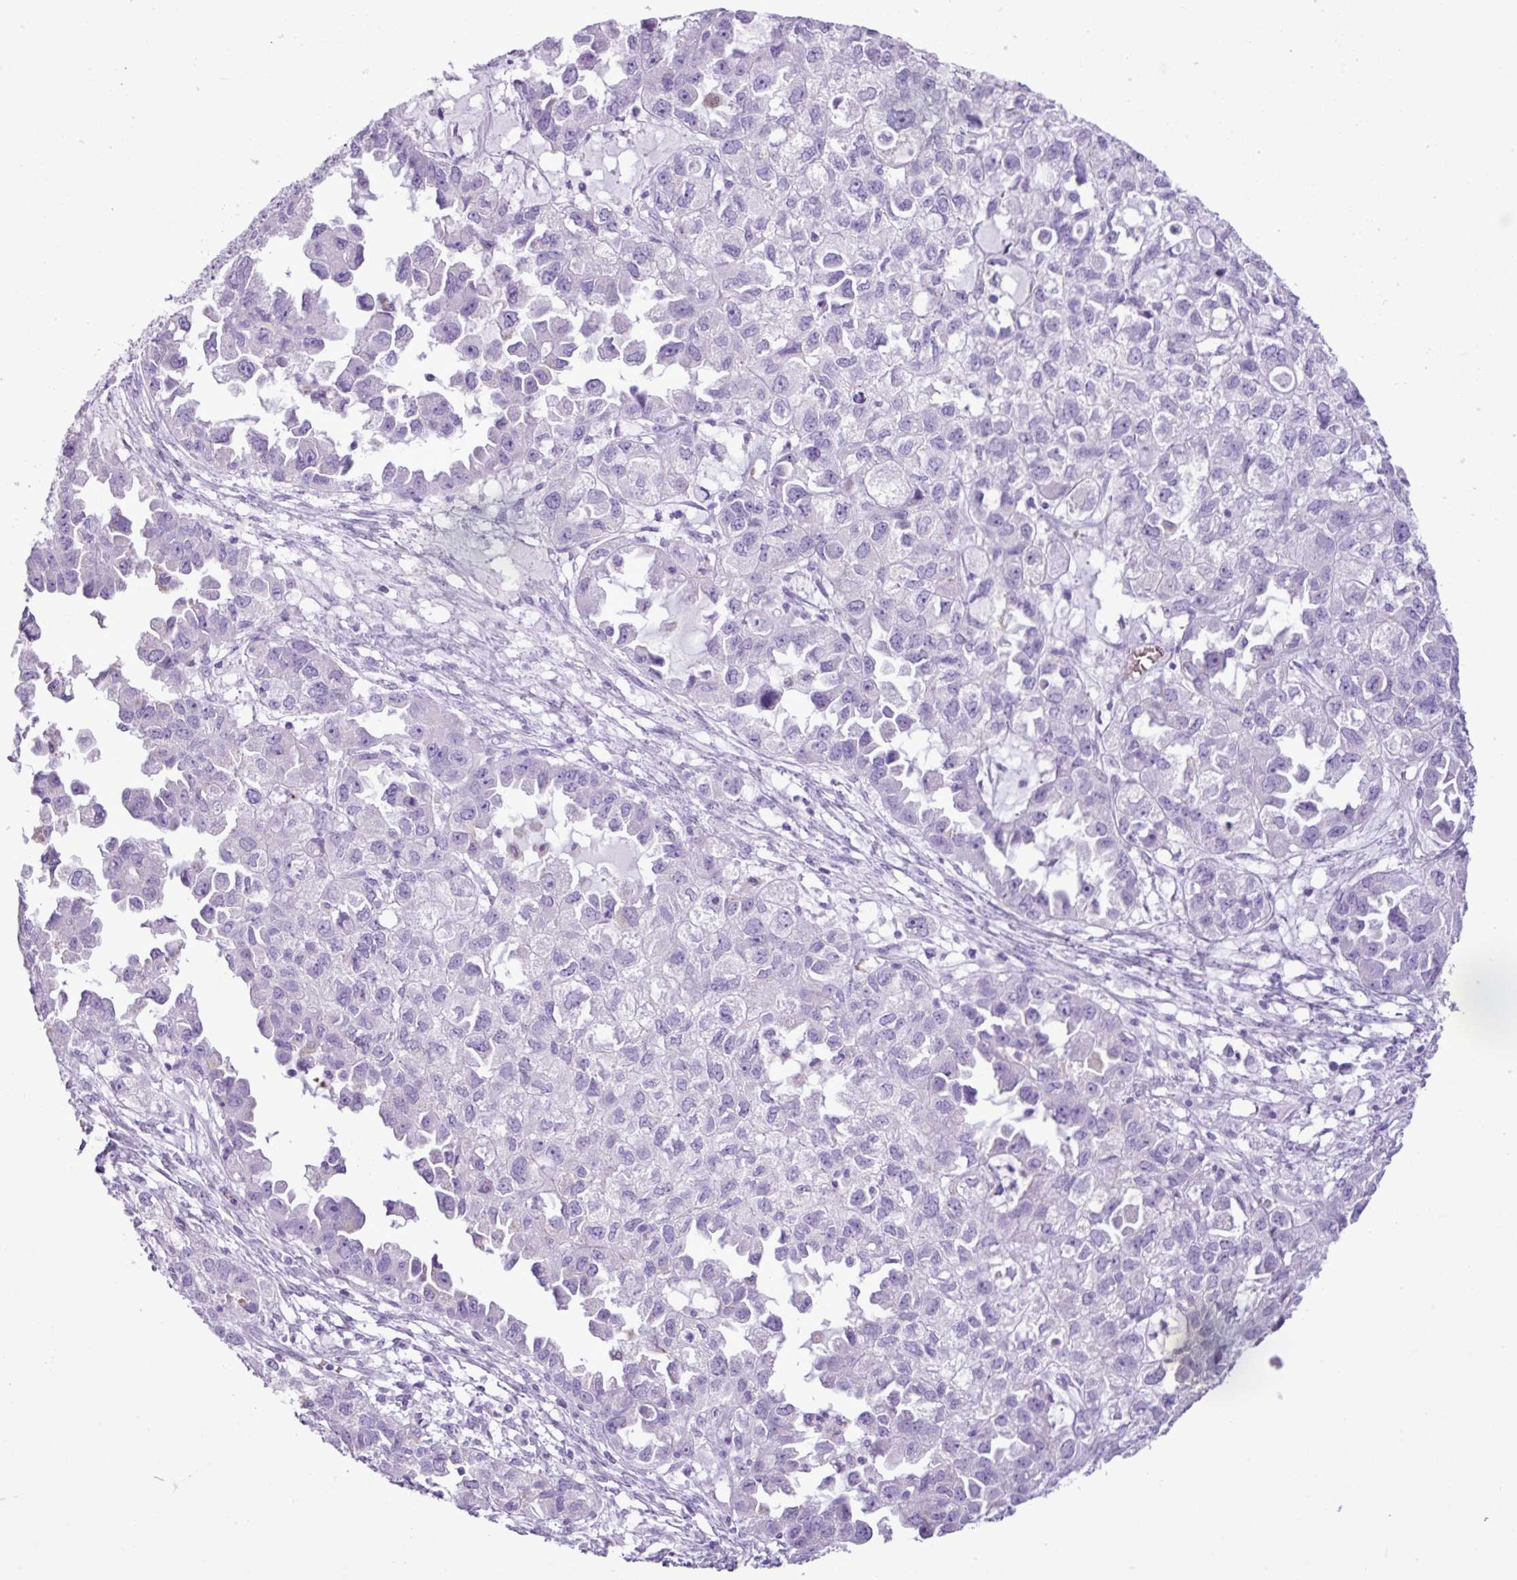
{"staining": {"intensity": "negative", "quantity": "none", "location": "none"}, "tissue": "ovarian cancer", "cell_type": "Tumor cells", "image_type": "cancer", "snomed": [{"axis": "morphology", "description": "Cystadenocarcinoma, serous, NOS"}, {"axis": "topography", "description": "Ovary"}], "caption": "An immunohistochemistry photomicrograph of ovarian serous cystadenocarcinoma is shown. There is no staining in tumor cells of ovarian serous cystadenocarcinoma.", "gene": "ZSCAN5A", "patient": {"sex": "female", "age": 84}}